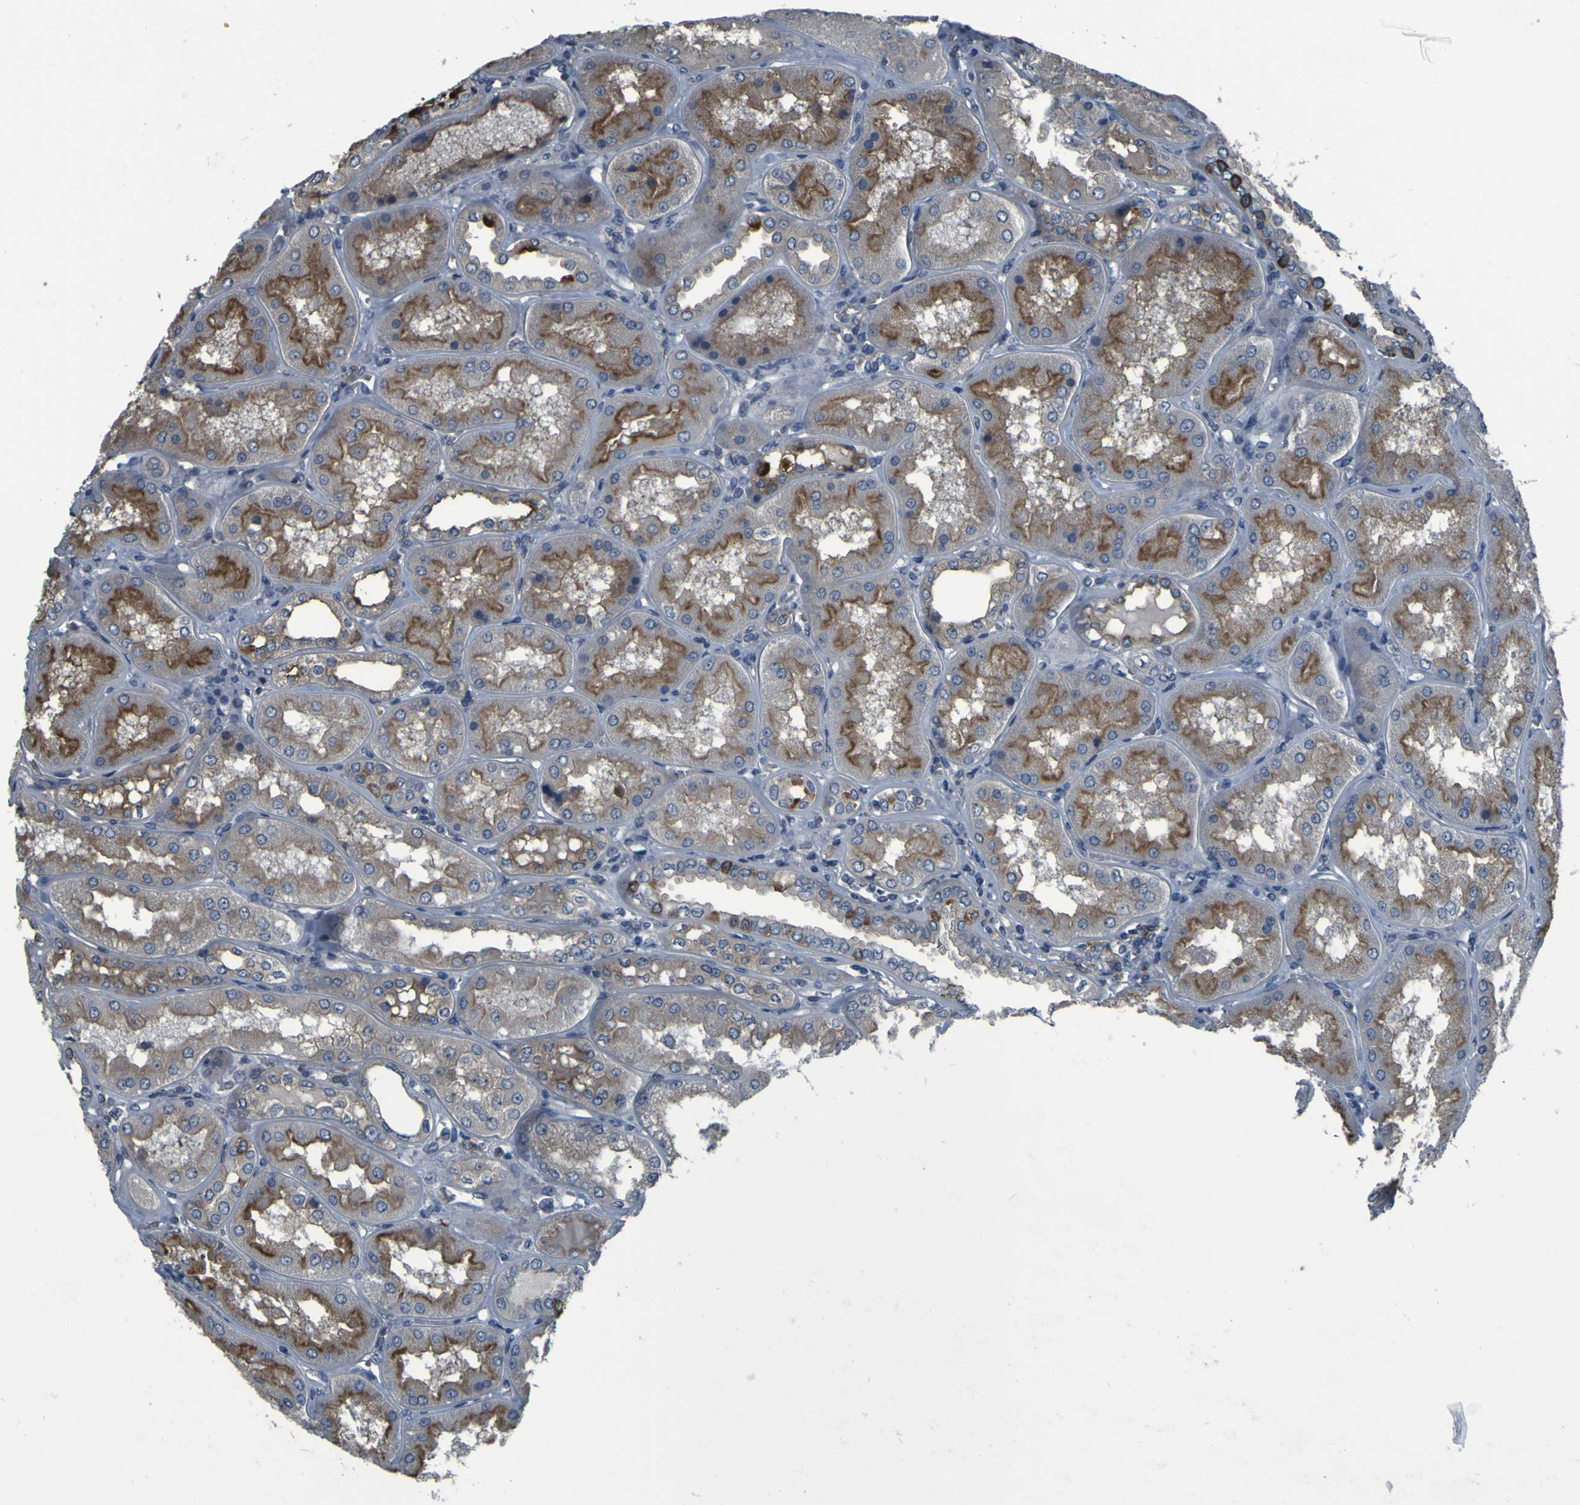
{"staining": {"intensity": "negative", "quantity": "none", "location": "none"}, "tissue": "kidney", "cell_type": "Cells in glomeruli", "image_type": "normal", "snomed": [{"axis": "morphology", "description": "Normal tissue, NOS"}, {"axis": "topography", "description": "Kidney"}], "caption": "An immunohistochemistry photomicrograph of unremarkable kidney is shown. There is no staining in cells in glomeruli of kidney.", "gene": "GRAMD1A", "patient": {"sex": "female", "age": 56}}